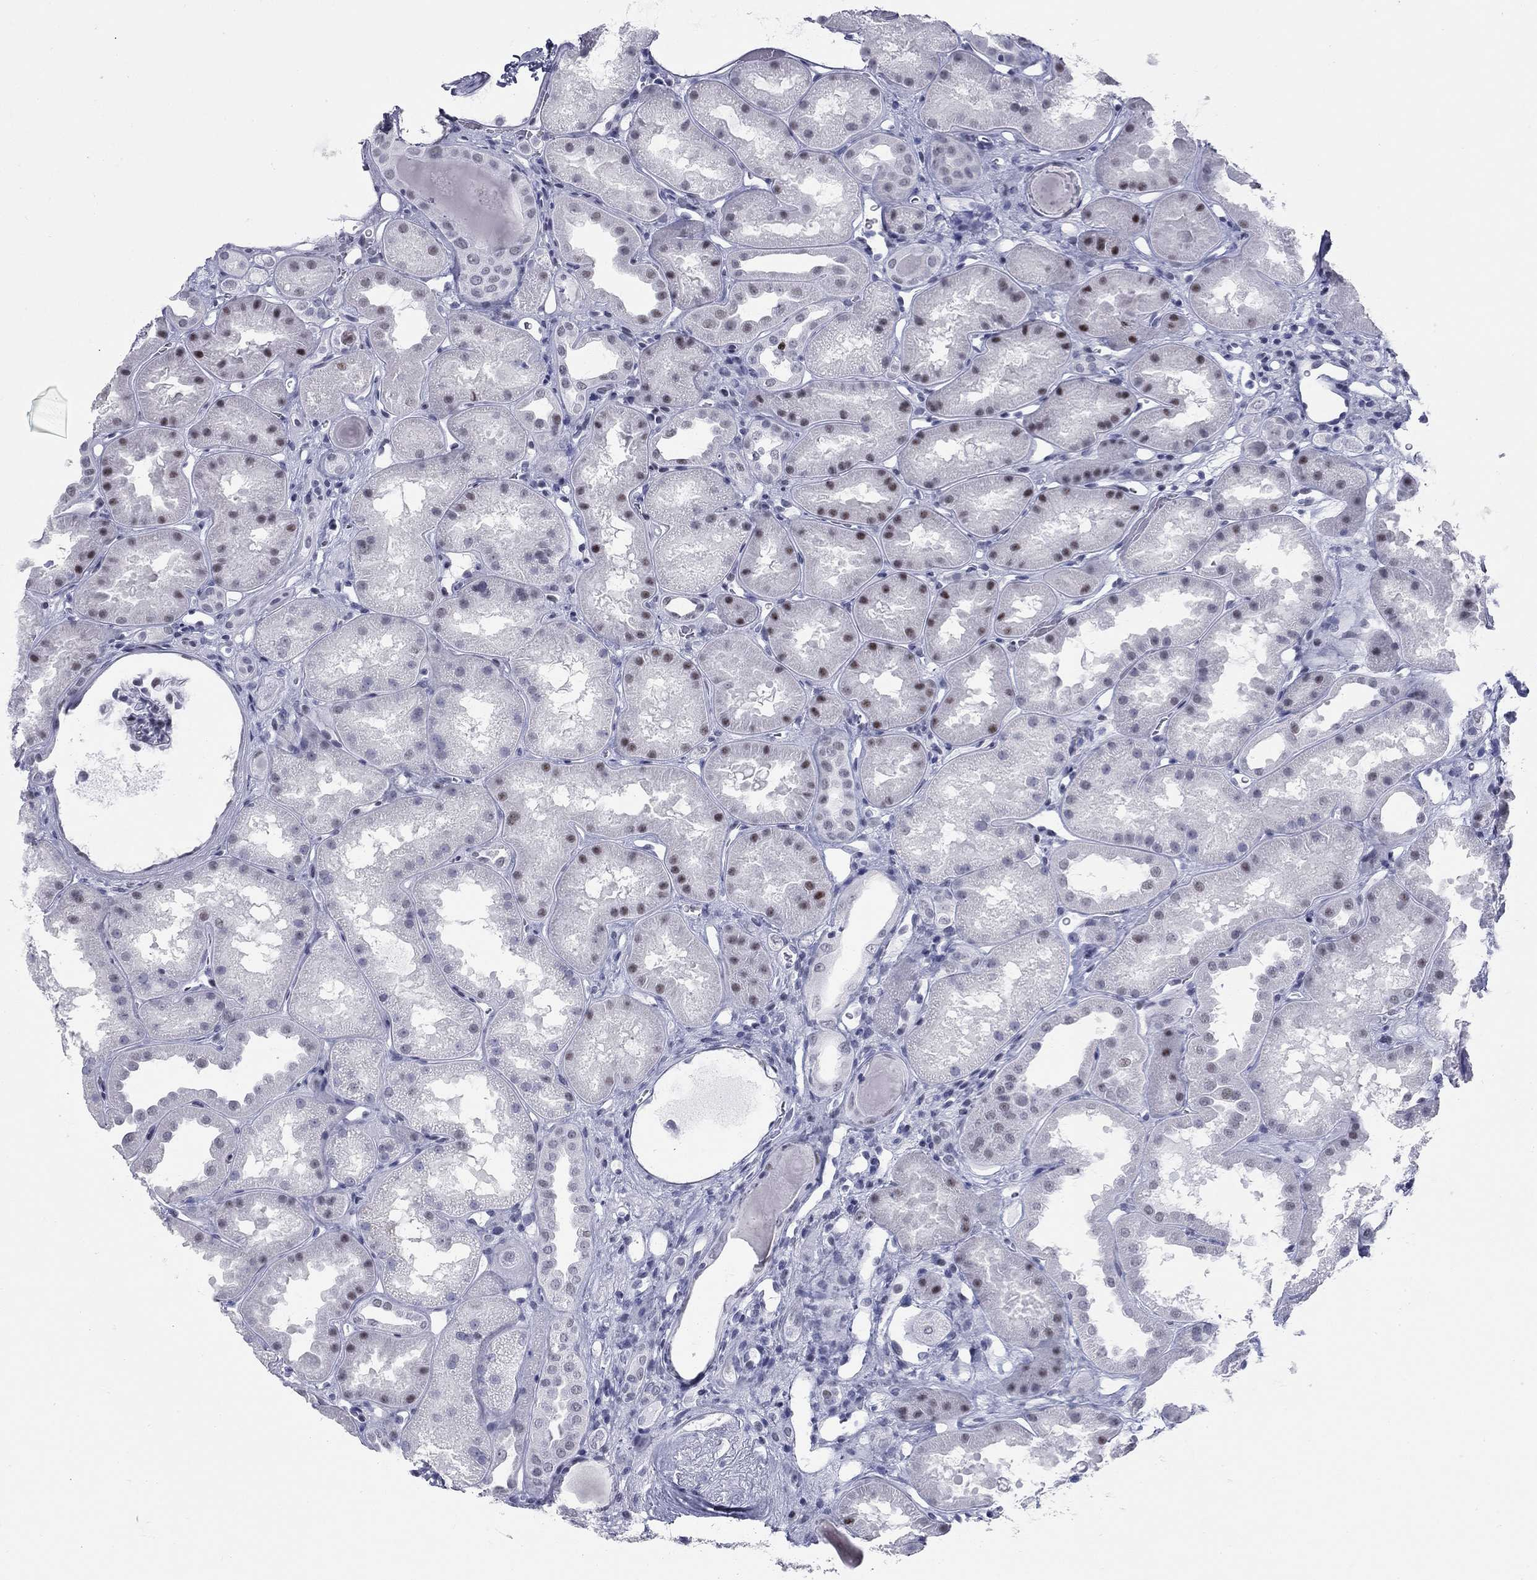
{"staining": {"intensity": "negative", "quantity": "none", "location": "none"}, "tissue": "kidney", "cell_type": "Cells in glomeruli", "image_type": "normal", "snomed": [{"axis": "morphology", "description": "Normal tissue, NOS"}, {"axis": "topography", "description": "Kidney"}], "caption": "This is an immunohistochemistry (IHC) histopathology image of normal kidney. There is no expression in cells in glomeruli.", "gene": "ASF1B", "patient": {"sex": "male", "age": 61}}